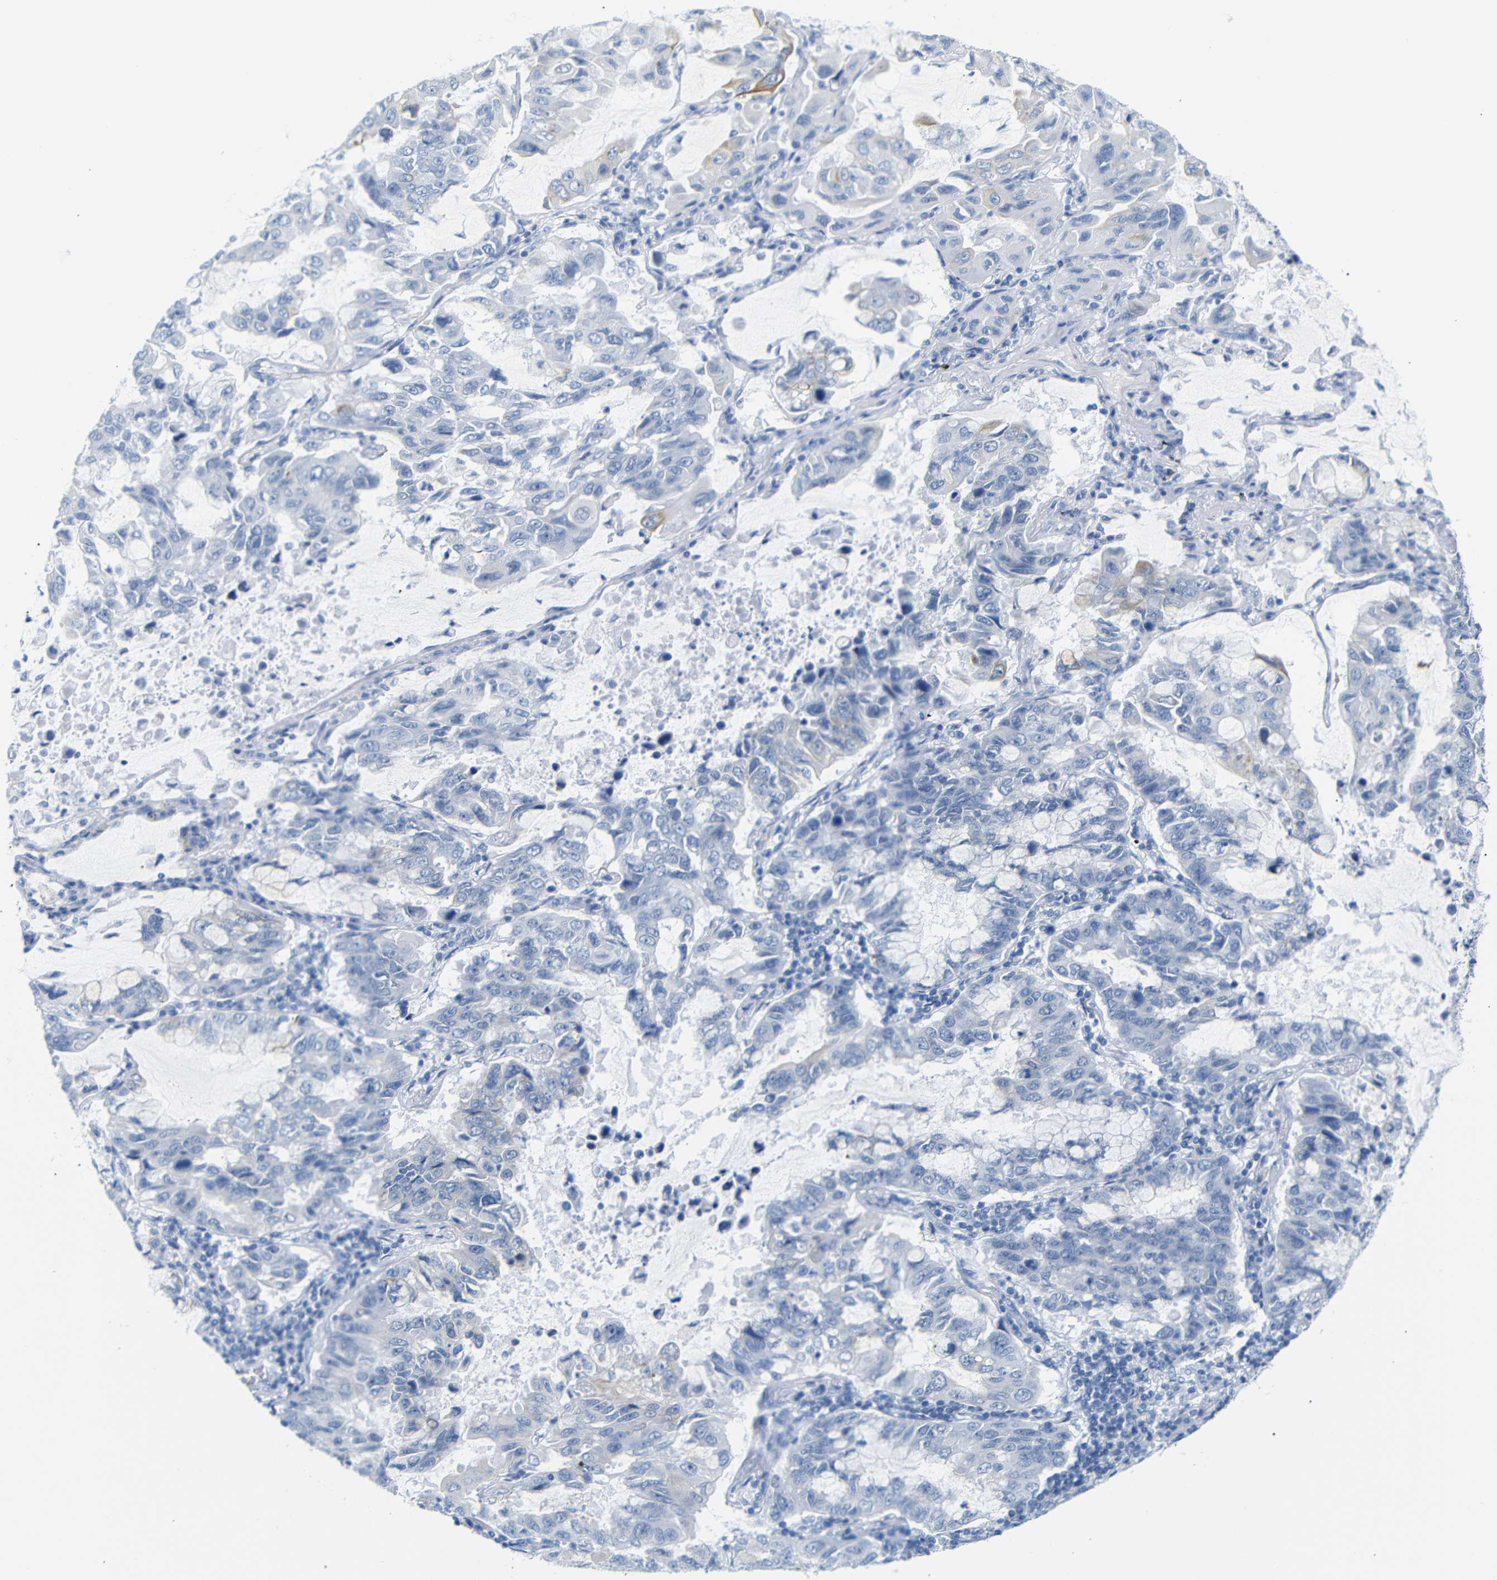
{"staining": {"intensity": "moderate", "quantity": "<25%", "location": "cytoplasmic/membranous"}, "tissue": "lung cancer", "cell_type": "Tumor cells", "image_type": "cancer", "snomed": [{"axis": "morphology", "description": "Adenocarcinoma, NOS"}, {"axis": "topography", "description": "Lung"}], "caption": "Lung cancer stained for a protein (brown) reveals moderate cytoplasmic/membranous positive expression in about <25% of tumor cells.", "gene": "DYNAP", "patient": {"sex": "male", "age": 64}}